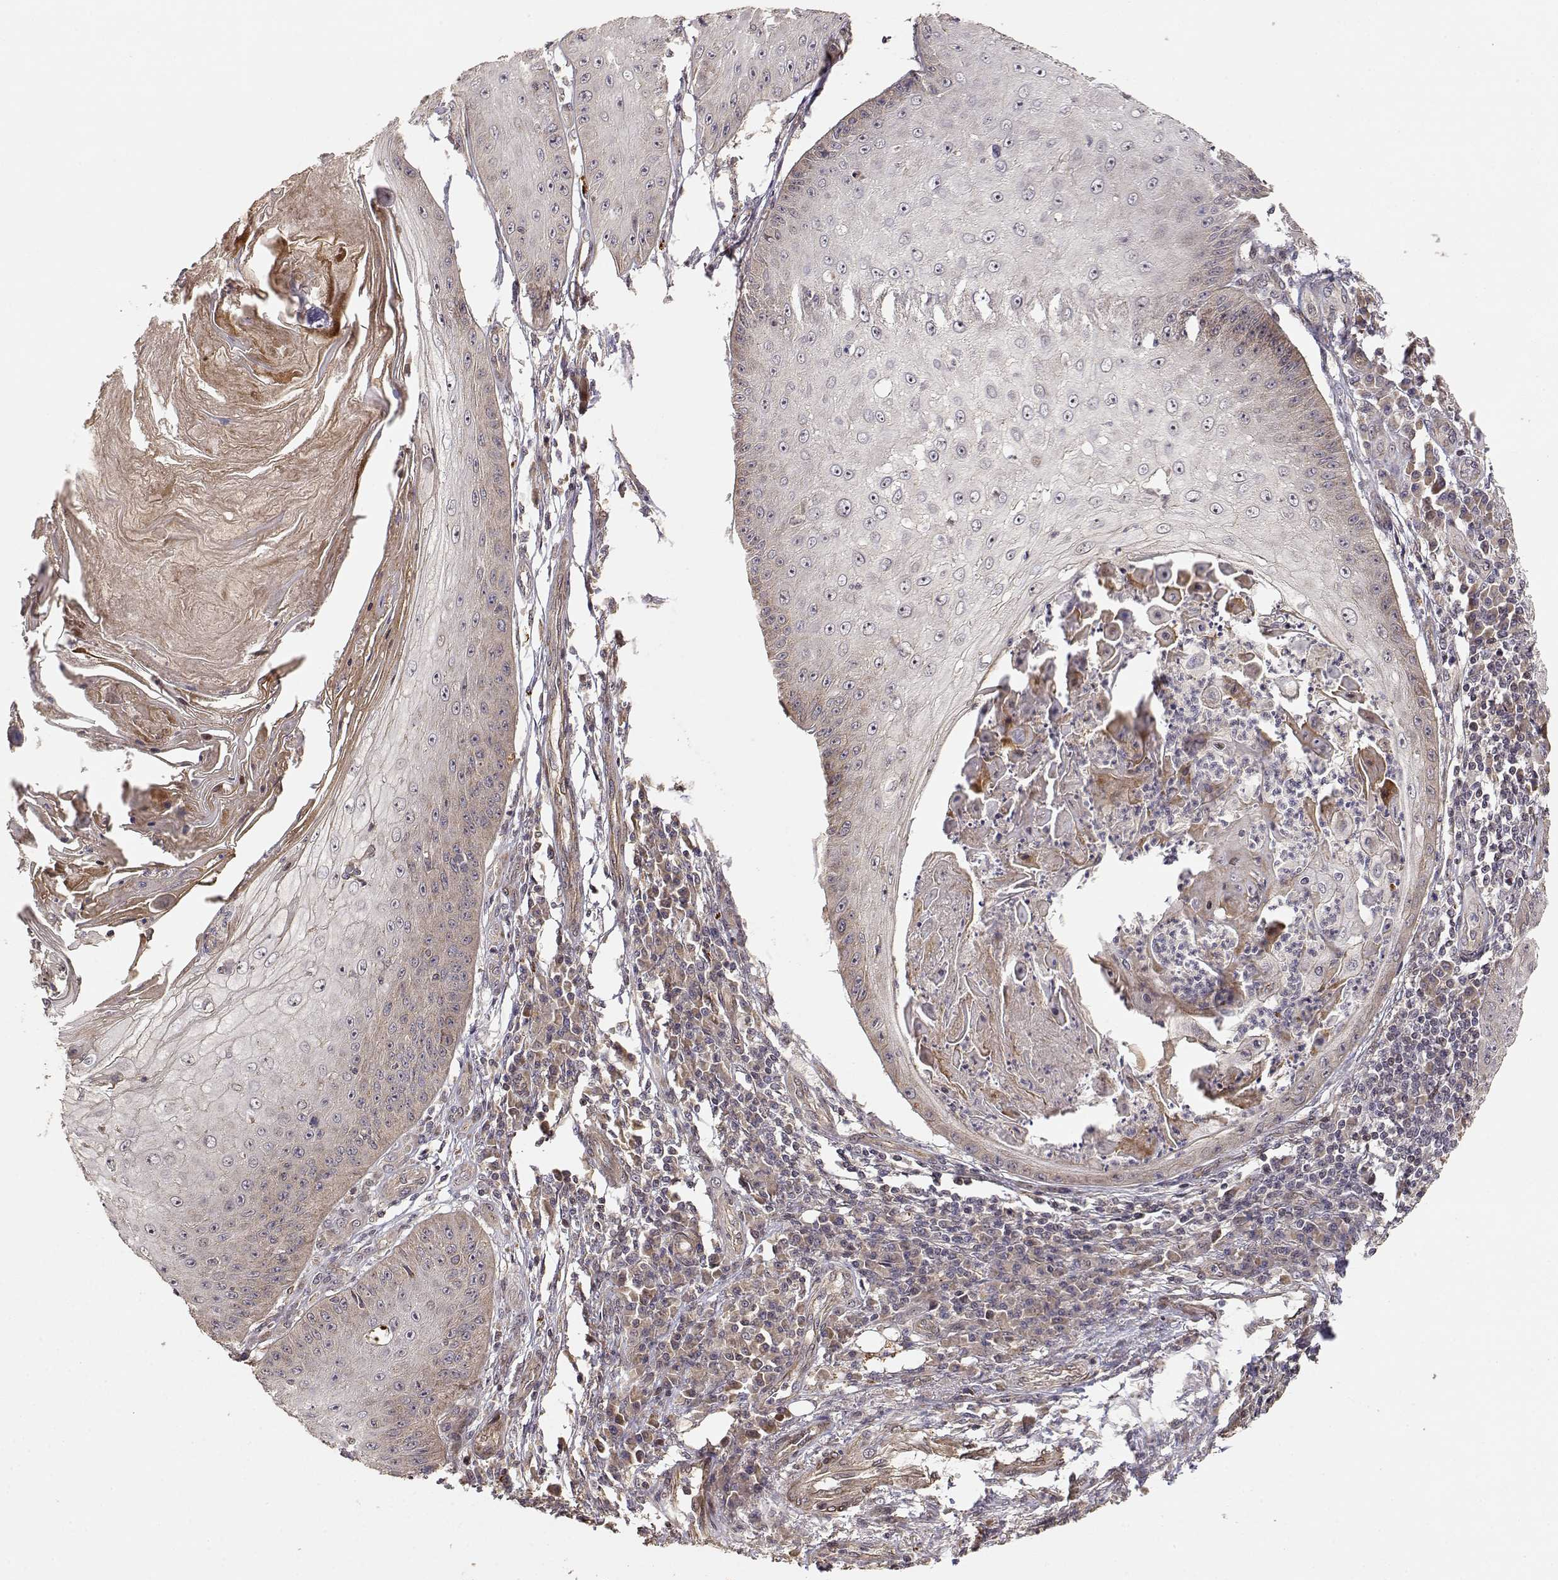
{"staining": {"intensity": "weak", "quantity": "<25%", "location": "cytoplasmic/membranous"}, "tissue": "skin cancer", "cell_type": "Tumor cells", "image_type": "cancer", "snomed": [{"axis": "morphology", "description": "Squamous cell carcinoma, NOS"}, {"axis": "topography", "description": "Skin"}], "caption": "The photomicrograph reveals no significant positivity in tumor cells of skin squamous cell carcinoma.", "gene": "PICK1", "patient": {"sex": "male", "age": 70}}